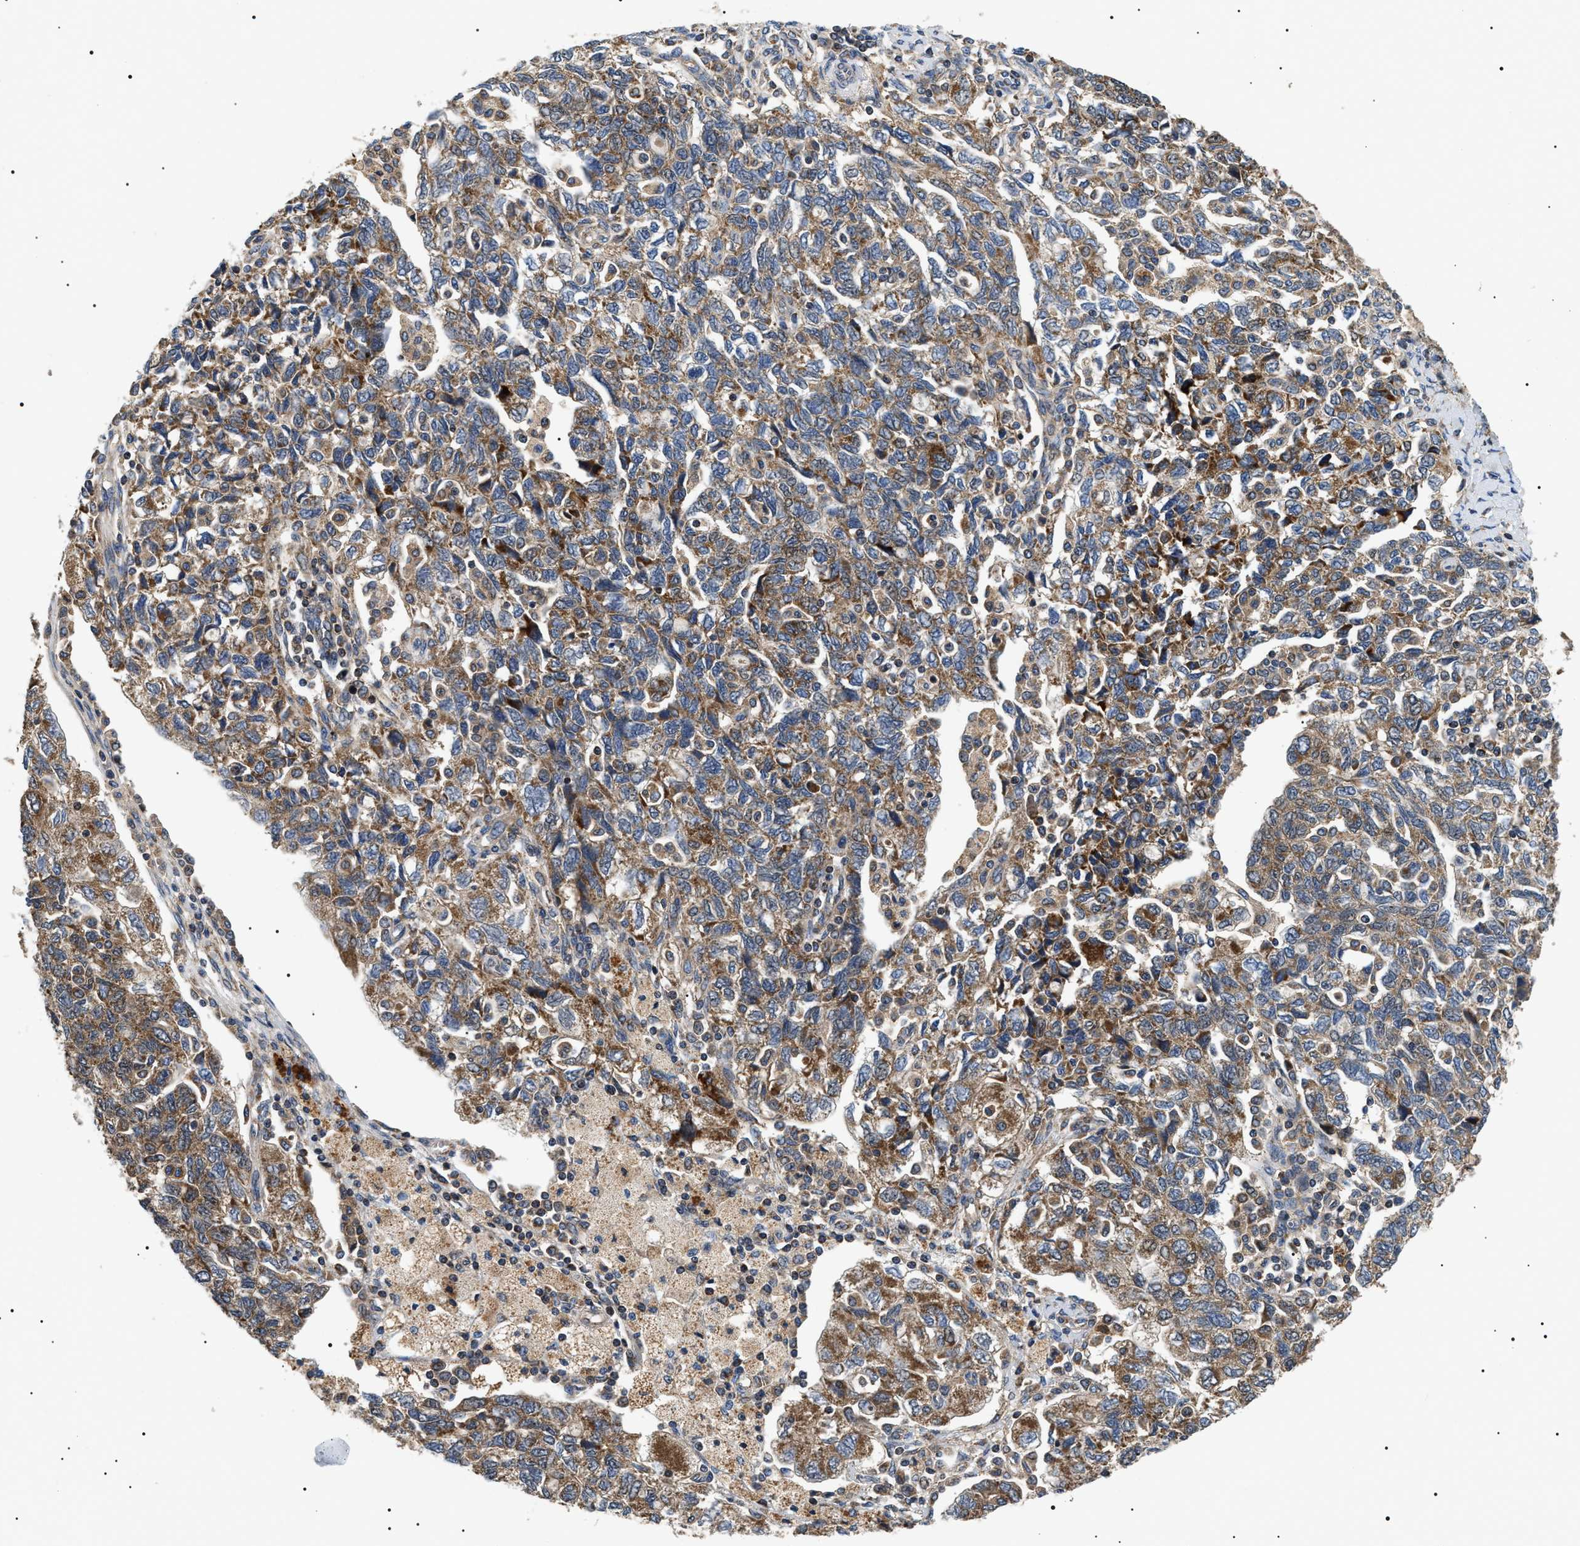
{"staining": {"intensity": "moderate", "quantity": ">75%", "location": "cytoplasmic/membranous"}, "tissue": "ovarian cancer", "cell_type": "Tumor cells", "image_type": "cancer", "snomed": [{"axis": "morphology", "description": "Carcinoma, NOS"}, {"axis": "morphology", "description": "Cystadenocarcinoma, serous, NOS"}, {"axis": "topography", "description": "Ovary"}], "caption": "Tumor cells demonstrate medium levels of moderate cytoplasmic/membranous positivity in about >75% of cells in ovarian carcinoma.", "gene": "OXSM", "patient": {"sex": "female", "age": 69}}